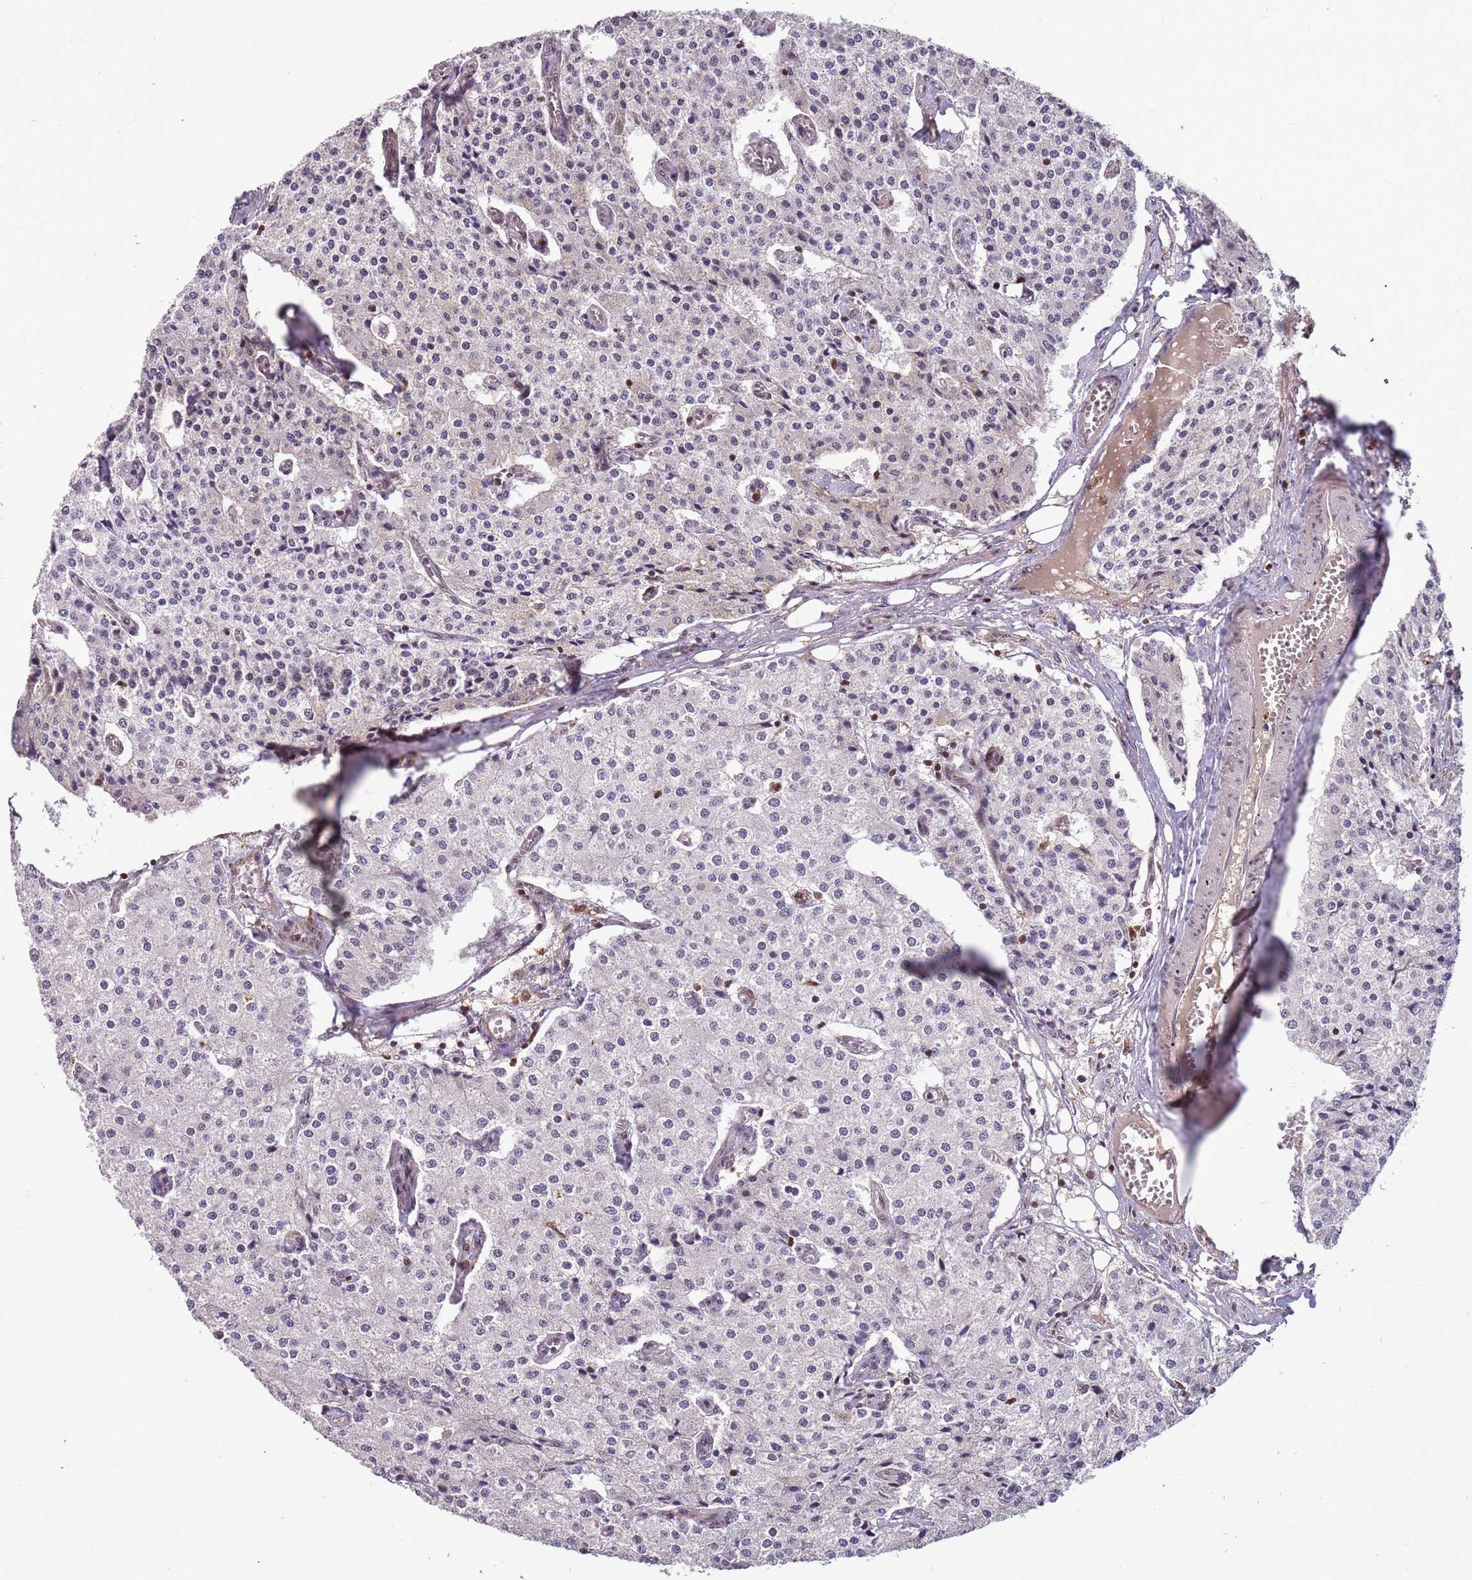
{"staining": {"intensity": "negative", "quantity": "none", "location": "none"}, "tissue": "carcinoid", "cell_type": "Tumor cells", "image_type": "cancer", "snomed": [{"axis": "morphology", "description": "Carcinoid, malignant, NOS"}, {"axis": "topography", "description": "Colon"}], "caption": "Carcinoid was stained to show a protein in brown. There is no significant expression in tumor cells. The staining is performed using DAB brown chromogen with nuclei counter-stained in using hematoxylin.", "gene": "GBP2", "patient": {"sex": "female", "age": 52}}